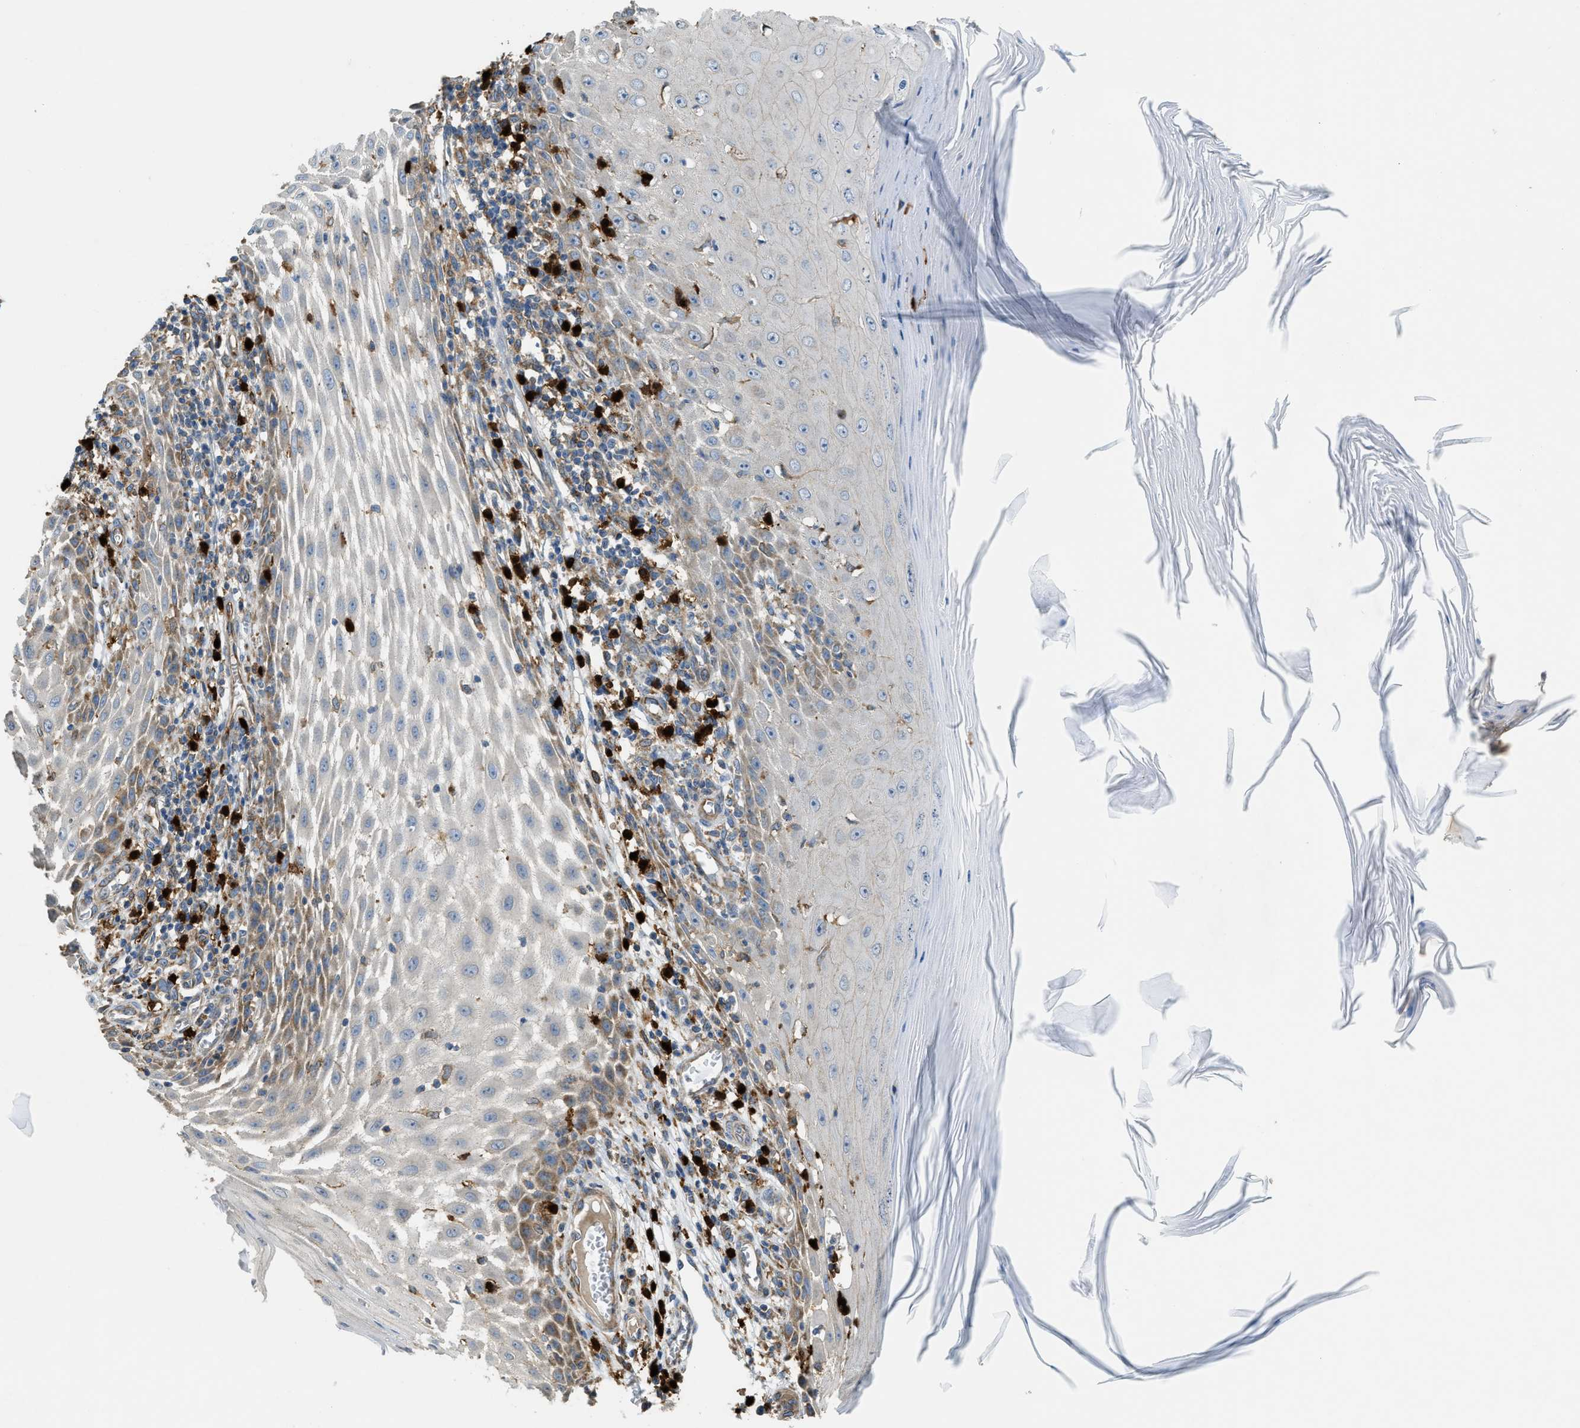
{"staining": {"intensity": "negative", "quantity": "none", "location": "none"}, "tissue": "skin cancer", "cell_type": "Tumor cells", "image_type": "cancer", "snomed": [{"axis": "morphology", "description": "Squamous cell carcinoma, NOS"}, {"axis": "topography", "description": "Skin"}], "caption": "IHC photomicrograph of human squamous cell carcinoma (skin) stained for a protein (brown), which exhibits no expression in tumor cells.", "gene": "TMEM68", "patient": {"sex": "female", "age": 73}}